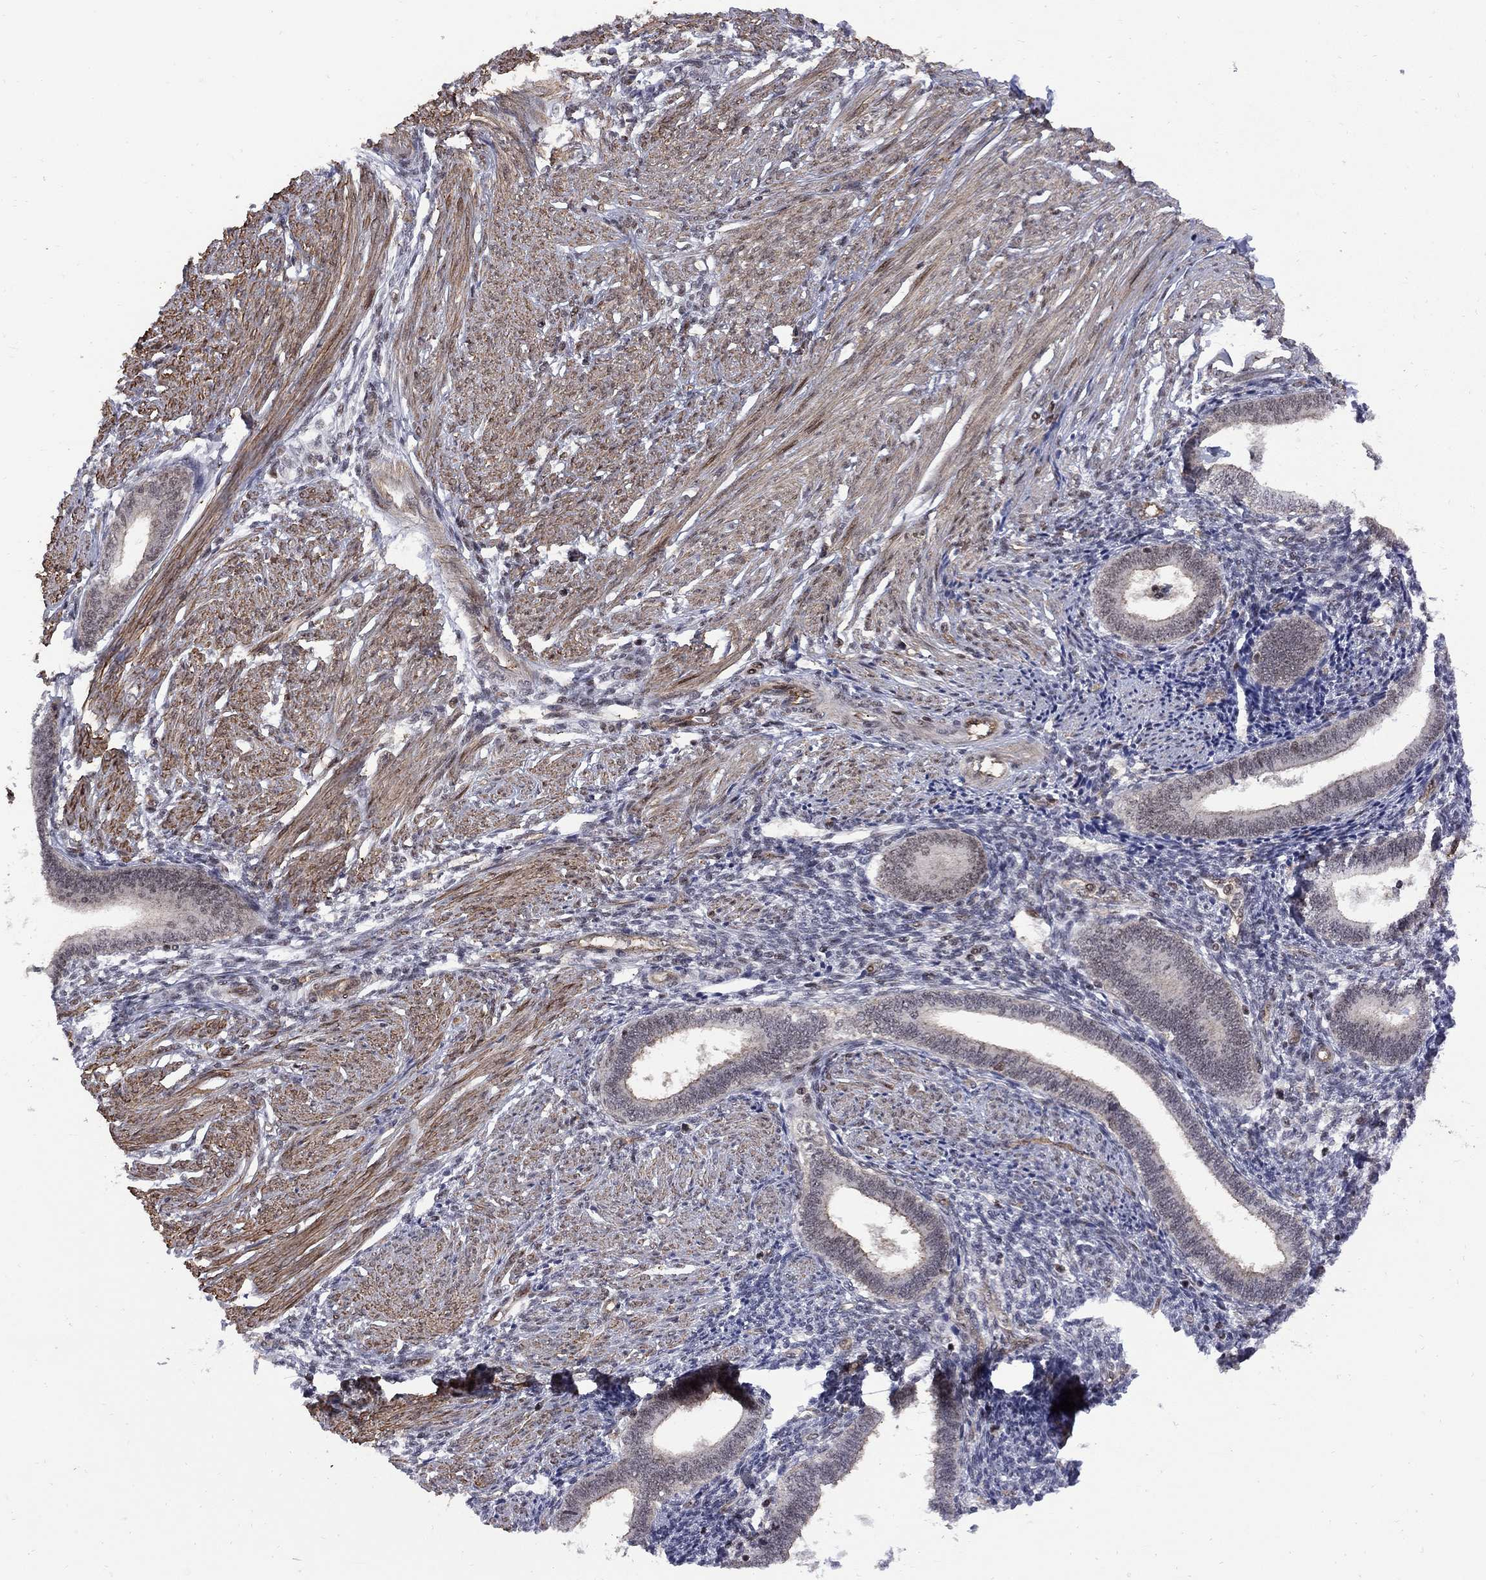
{"staining": {"intensity": "negative", "quantity": "none", "location": "none"}, "tissue": "endometrium", "cell_type": "Cells in endometrial stroma", "image_type": "normal", "snomed": [{"axis": "morphology", "description": "Normal tissue, NOS"}, {"axis": "topography", "description": "Endometrium"}], "caption": "High magnification brightfield microscopy of benign endometrium stained with DAB (brown) and counterstained with hematoxylin (blue): cells in endometrial stroma show no significant positivity. The staining is performed using DAB brown chromogen with nuclei counter-stained in using hematoxylin.", "gene": "BRF1", "patient": {"sex": "female", "age": 42}}